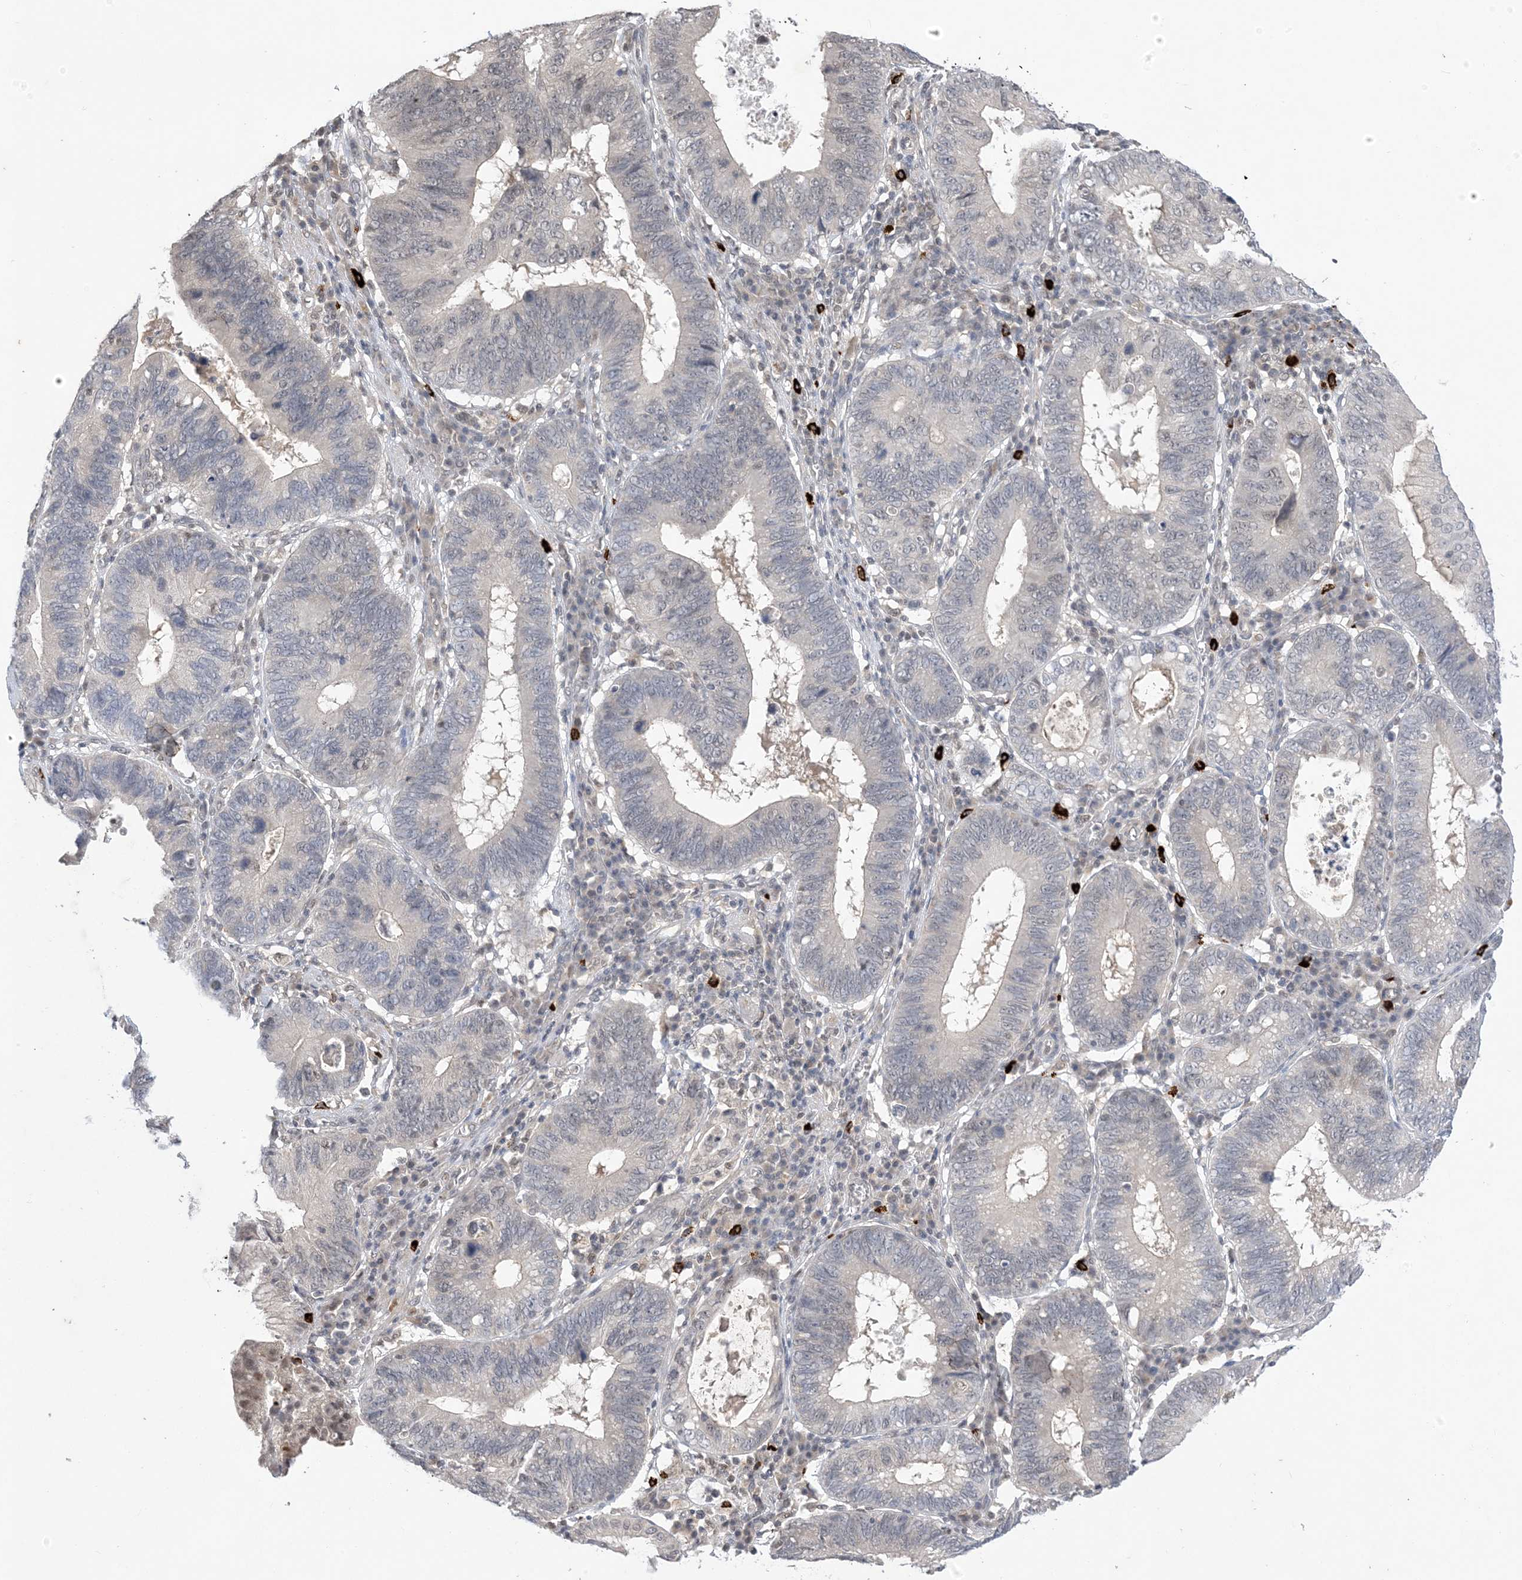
{"staining": {"intensity": "negative", "quantity": "none", "location": "none"}, "tissue": "stomach cancer", "cell_type": "Tumor cells", "image_type": "cancer", "snomed": [{"axis": "morphology", "description": "Adenocarcinoma, NOS"}, {"axis": "topography", "description": "Stomach"}], "caption": "Tumor cells show no significant protein positivity in stomach cancer (adenocarcinoma).", "gene": "RANBP9", "patient": {"sex": "male", "age": 59}}